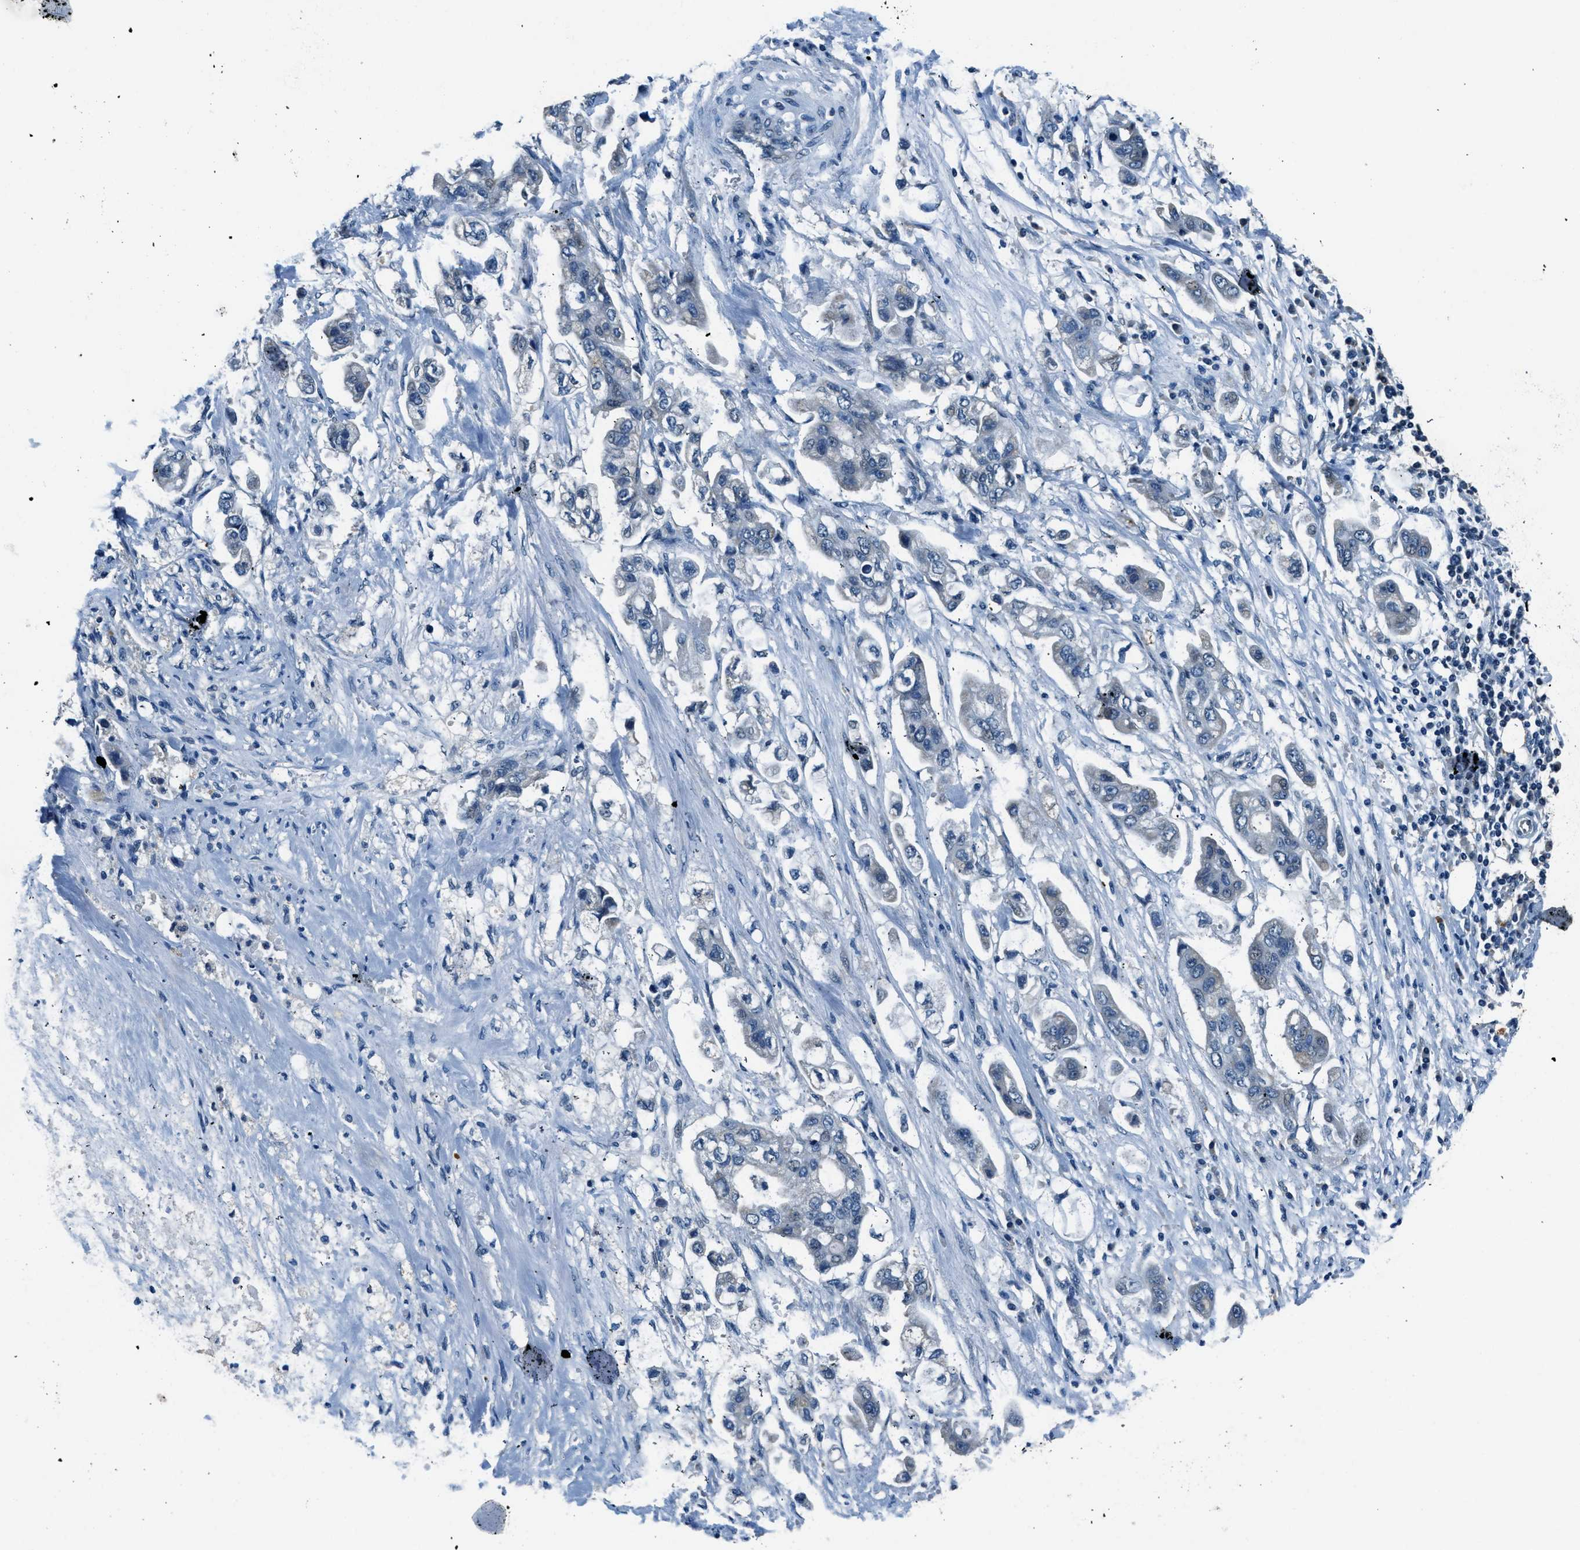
{"staining": {"intensity": "negative", "quantity": "none", "location": "none"}, "tissue": "stomach cancer", "cell_type": "Tumor cells", "image_type": "cancer", "snomed": [{"axis": "morphology", "description": "Adenocarcinoma, NOS"}, {"axis": "topography", "description": "Stomach"}], "caption": "High power microscopy micrograph of an immunohistochemistry photomicrograph of stomach cancer (adenocarcinoma), revealing no significant expression in tumor cells.", "gene": "NME8", "patient": {"sex": "male", "age": 62}}